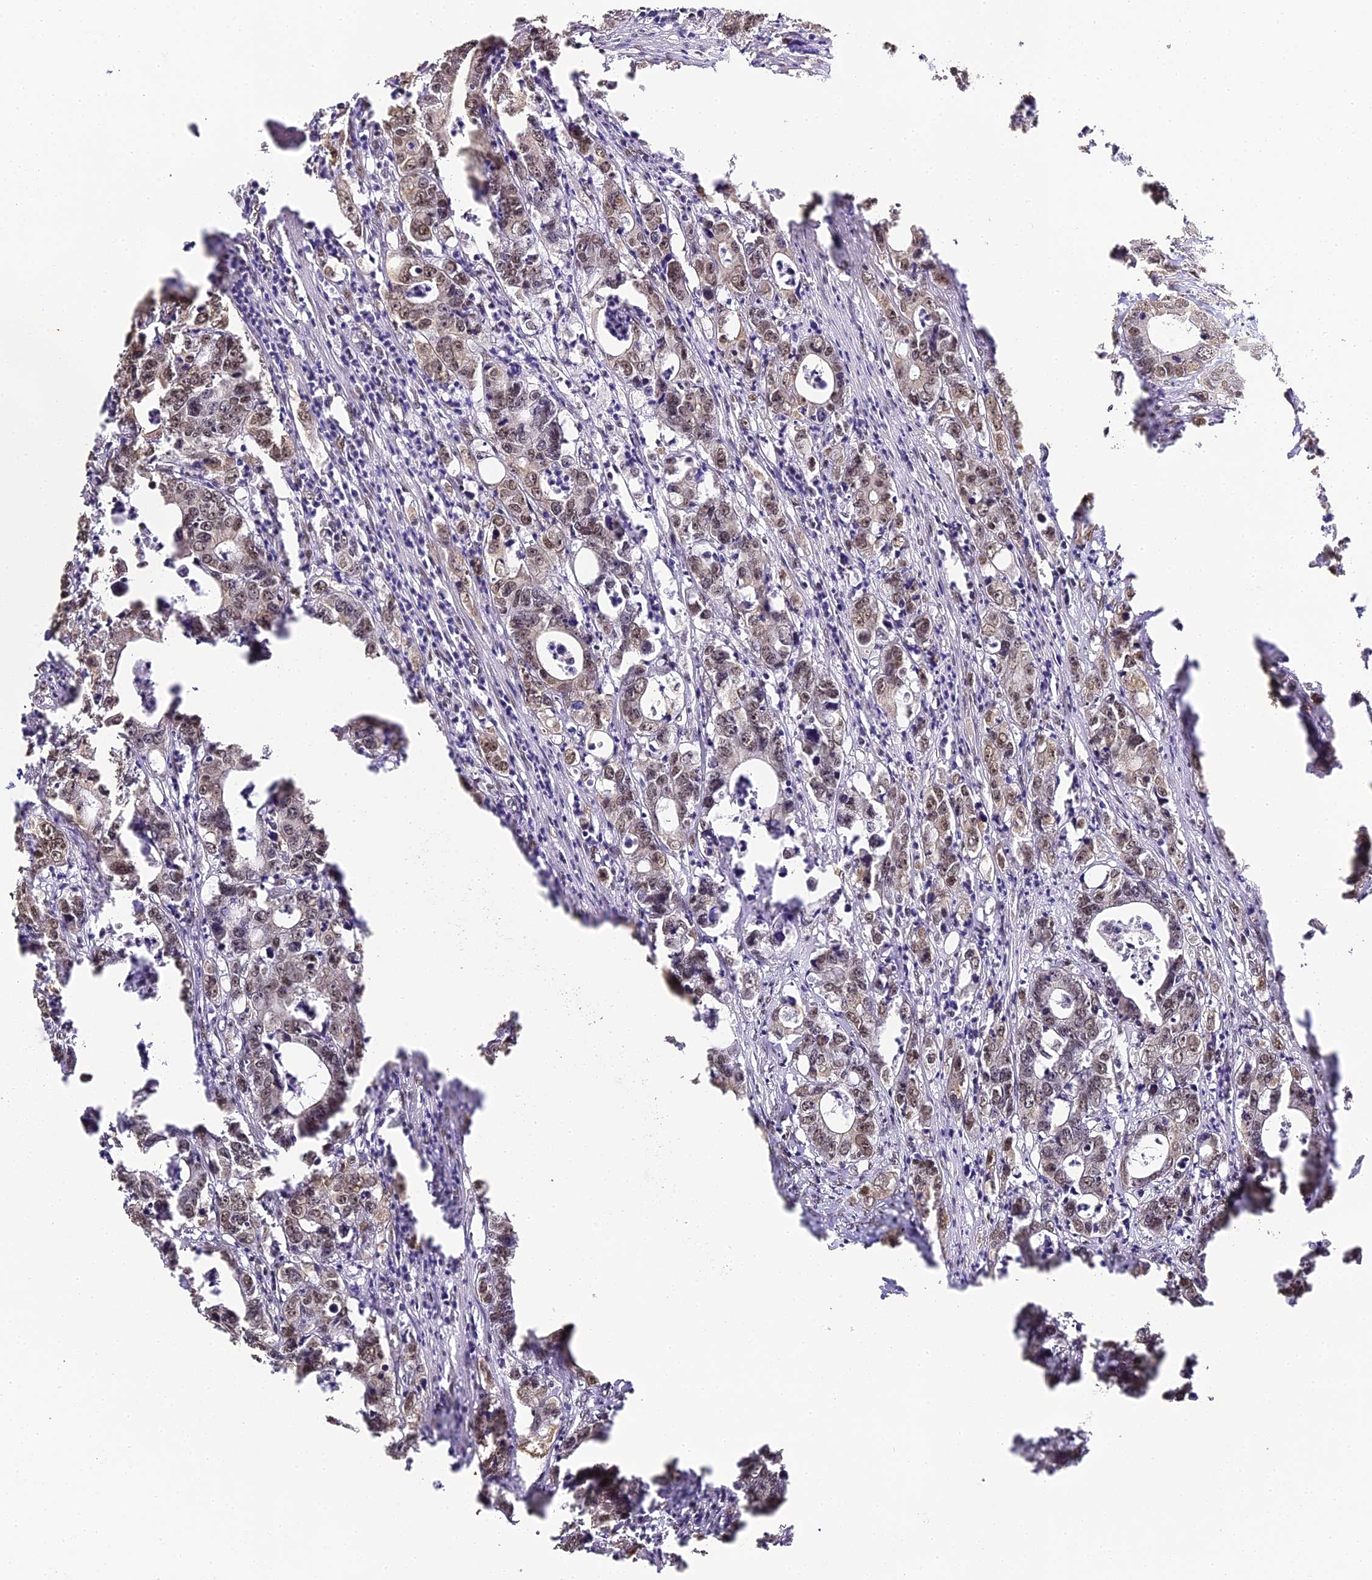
{"staining": {"intensity": "moderate", "quantity": "<25%", "location": "nuclear"}, "tissue": "colorectal cancer", "cell_type": "Tumor cells", "image_type": "cancer", "snomed": [{"axis": "morphology", "description": "Adenocarcinoma, NOS"}, {"axis": "topography", "description": "Colon"}], "caption": "This image demonstrates immunohistochemistry (IHC) staining of human colorectal cancer (adenocarcinoma), with low moderate nuclear expression in about <25% of tumor cells.", "gene": "HNRNPA1", "patient": {"sex": "female", "age": 75}}